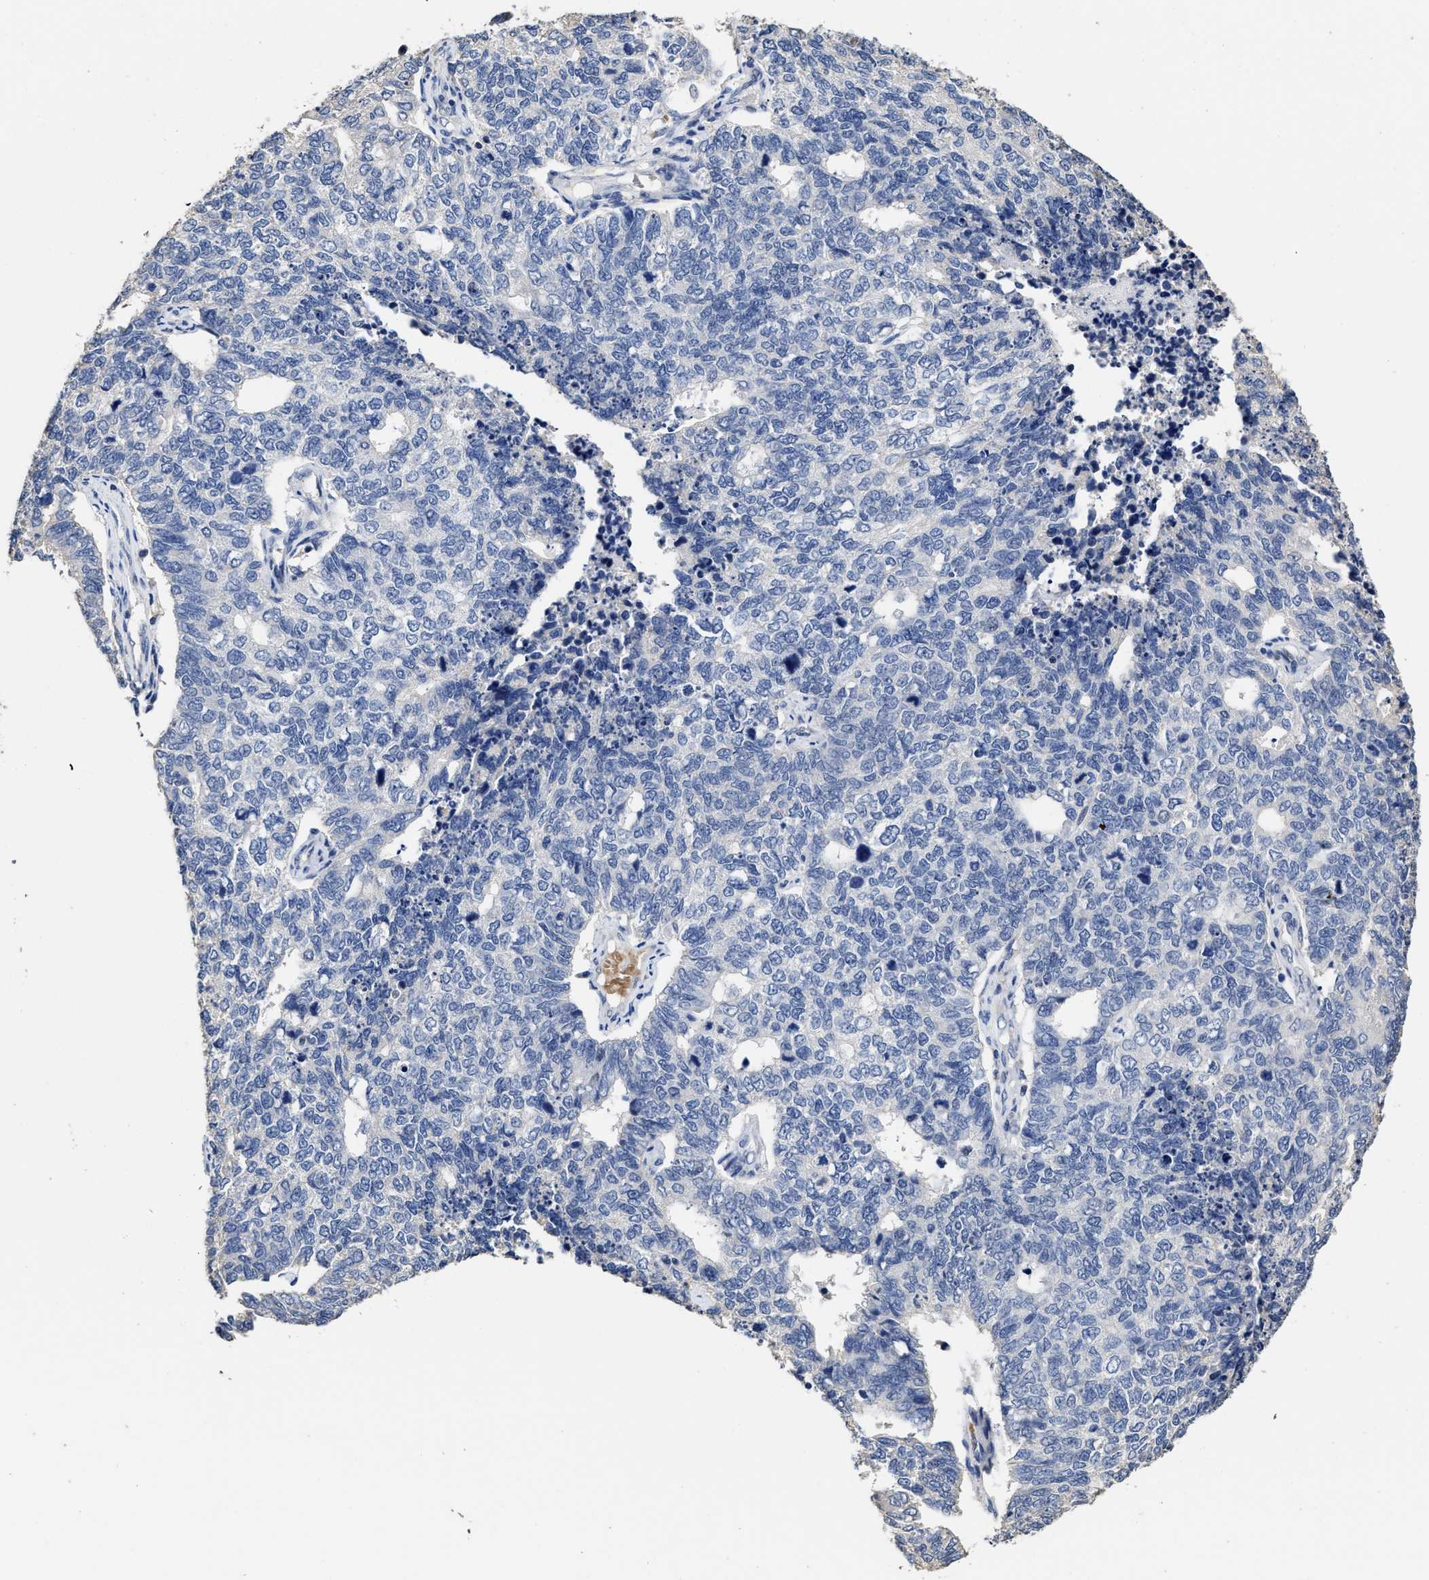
{"staining": {"intensity": "negative", "quantity": "none", "location": "none"}, "tissue": "cervical cancer", "cell_type": "Tumor cells", "image_type": "cancer", "snomed": [{"axis": "morphology", "description": "Squamous cell carcinoma, NOS"}, {"axis": "topography", "description": "Cervix"}], "caption": "The IHC image has no significant staining in tumor cells of cervical squamous cell carcinoma tissue. (DAB (3,3'-diaminobenzidine) immunohistochemistry (IHC), high magnification).", "gene": "ZFAT", "patient": {"sex": "female", "age": 63}}